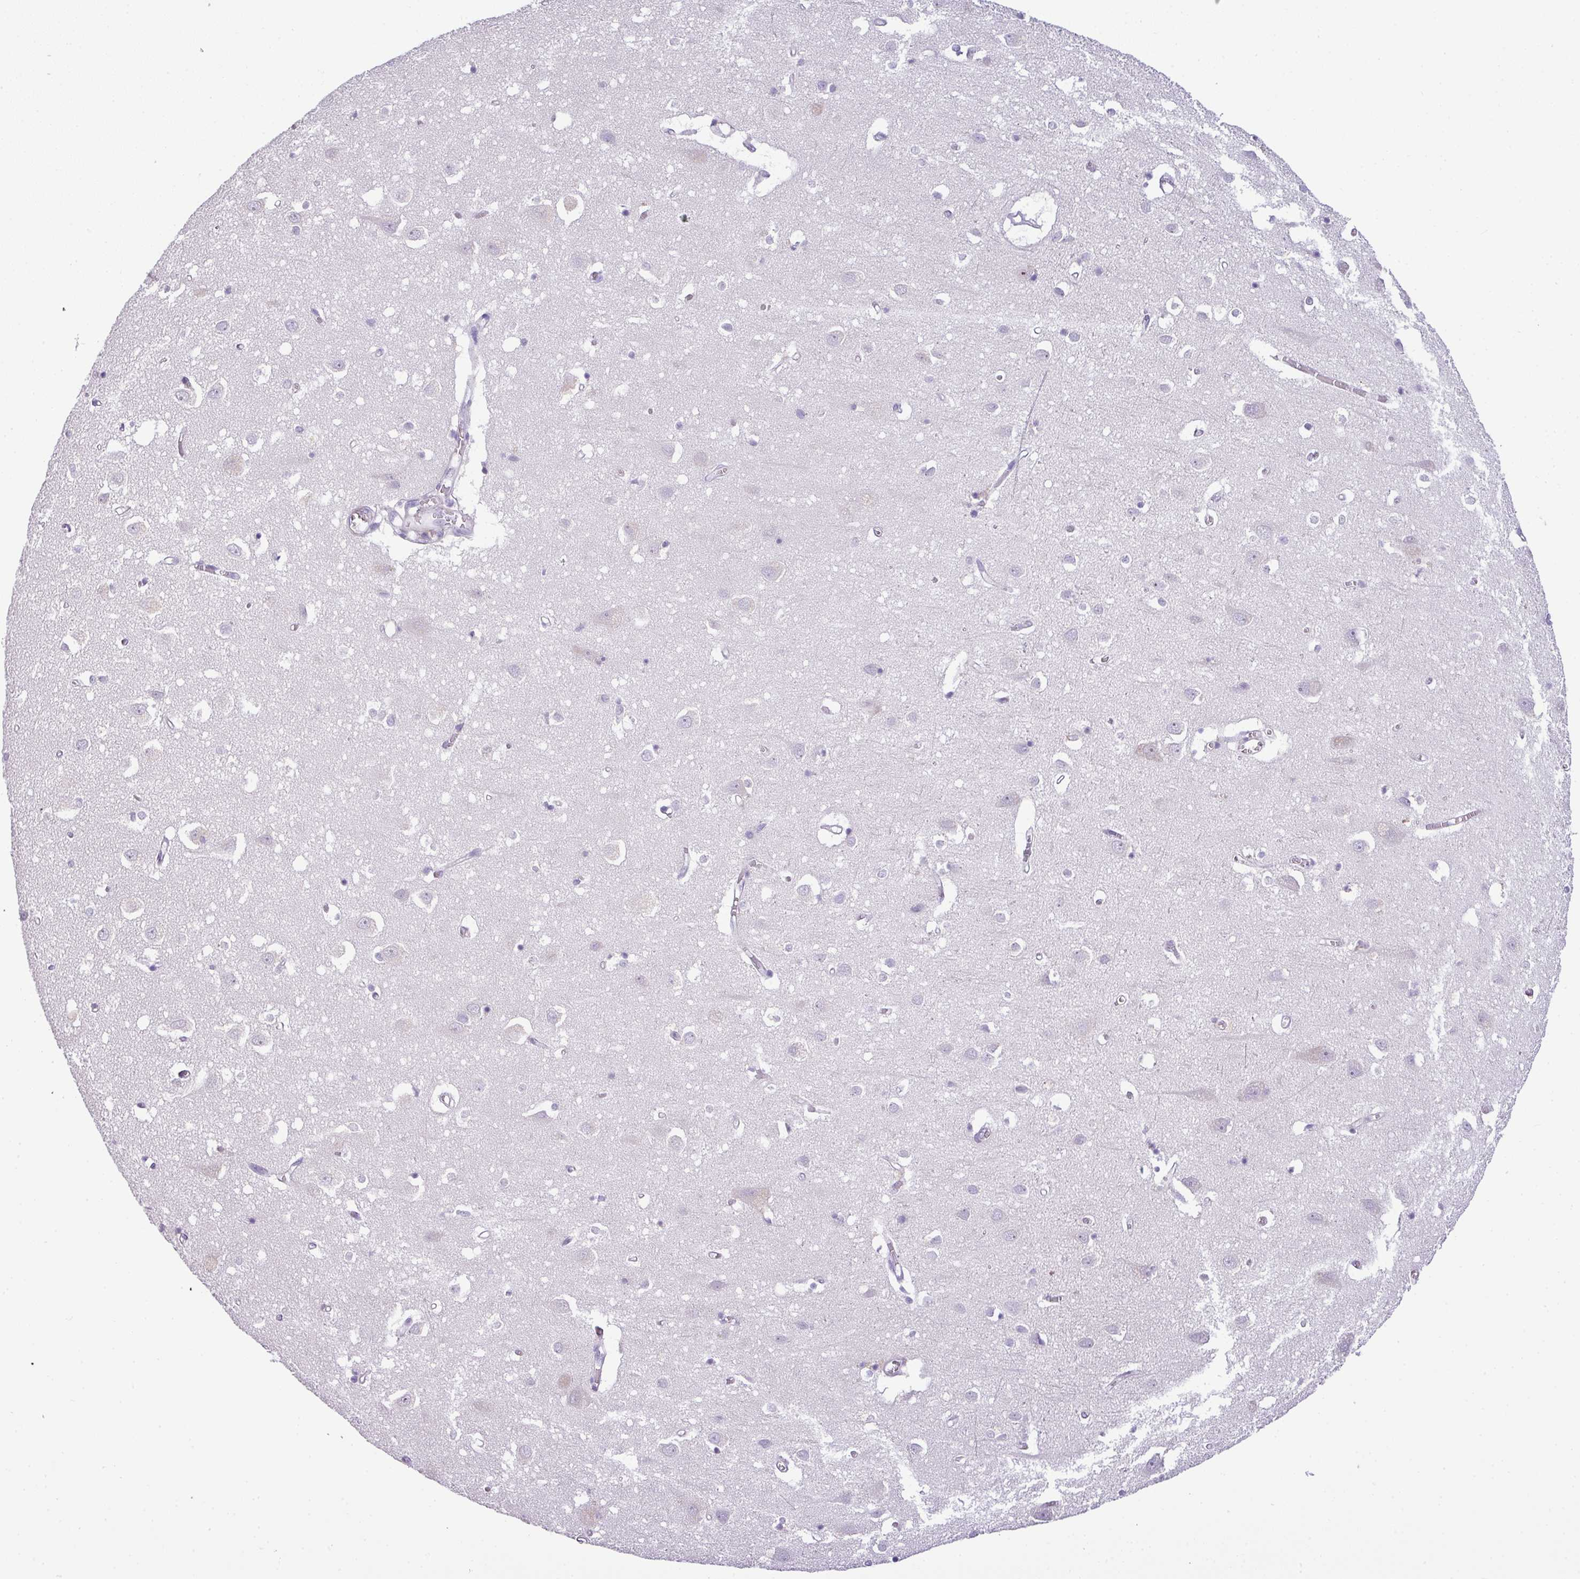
{"staining": {"intensity": "negative", "quantity": "none", "location": "none"}, "tissue": "cerebral cortex", "cell_type": "Endothelial cells", "image_type": "normal", "snomed": [{"axis": "morphology", "description": "Normal tissue, NOS"}, {"axis": "topography", "description": "Cerebral cortex"}], "caption": "Immunohistochemistry (IHC) histopathology image of unremarkable cerebral cortex stained for a protein (brown), which shows no expression in endothelial cells.", "gene": "ENSG00000273748", "patient": {"sex": "male", "age": 70}}